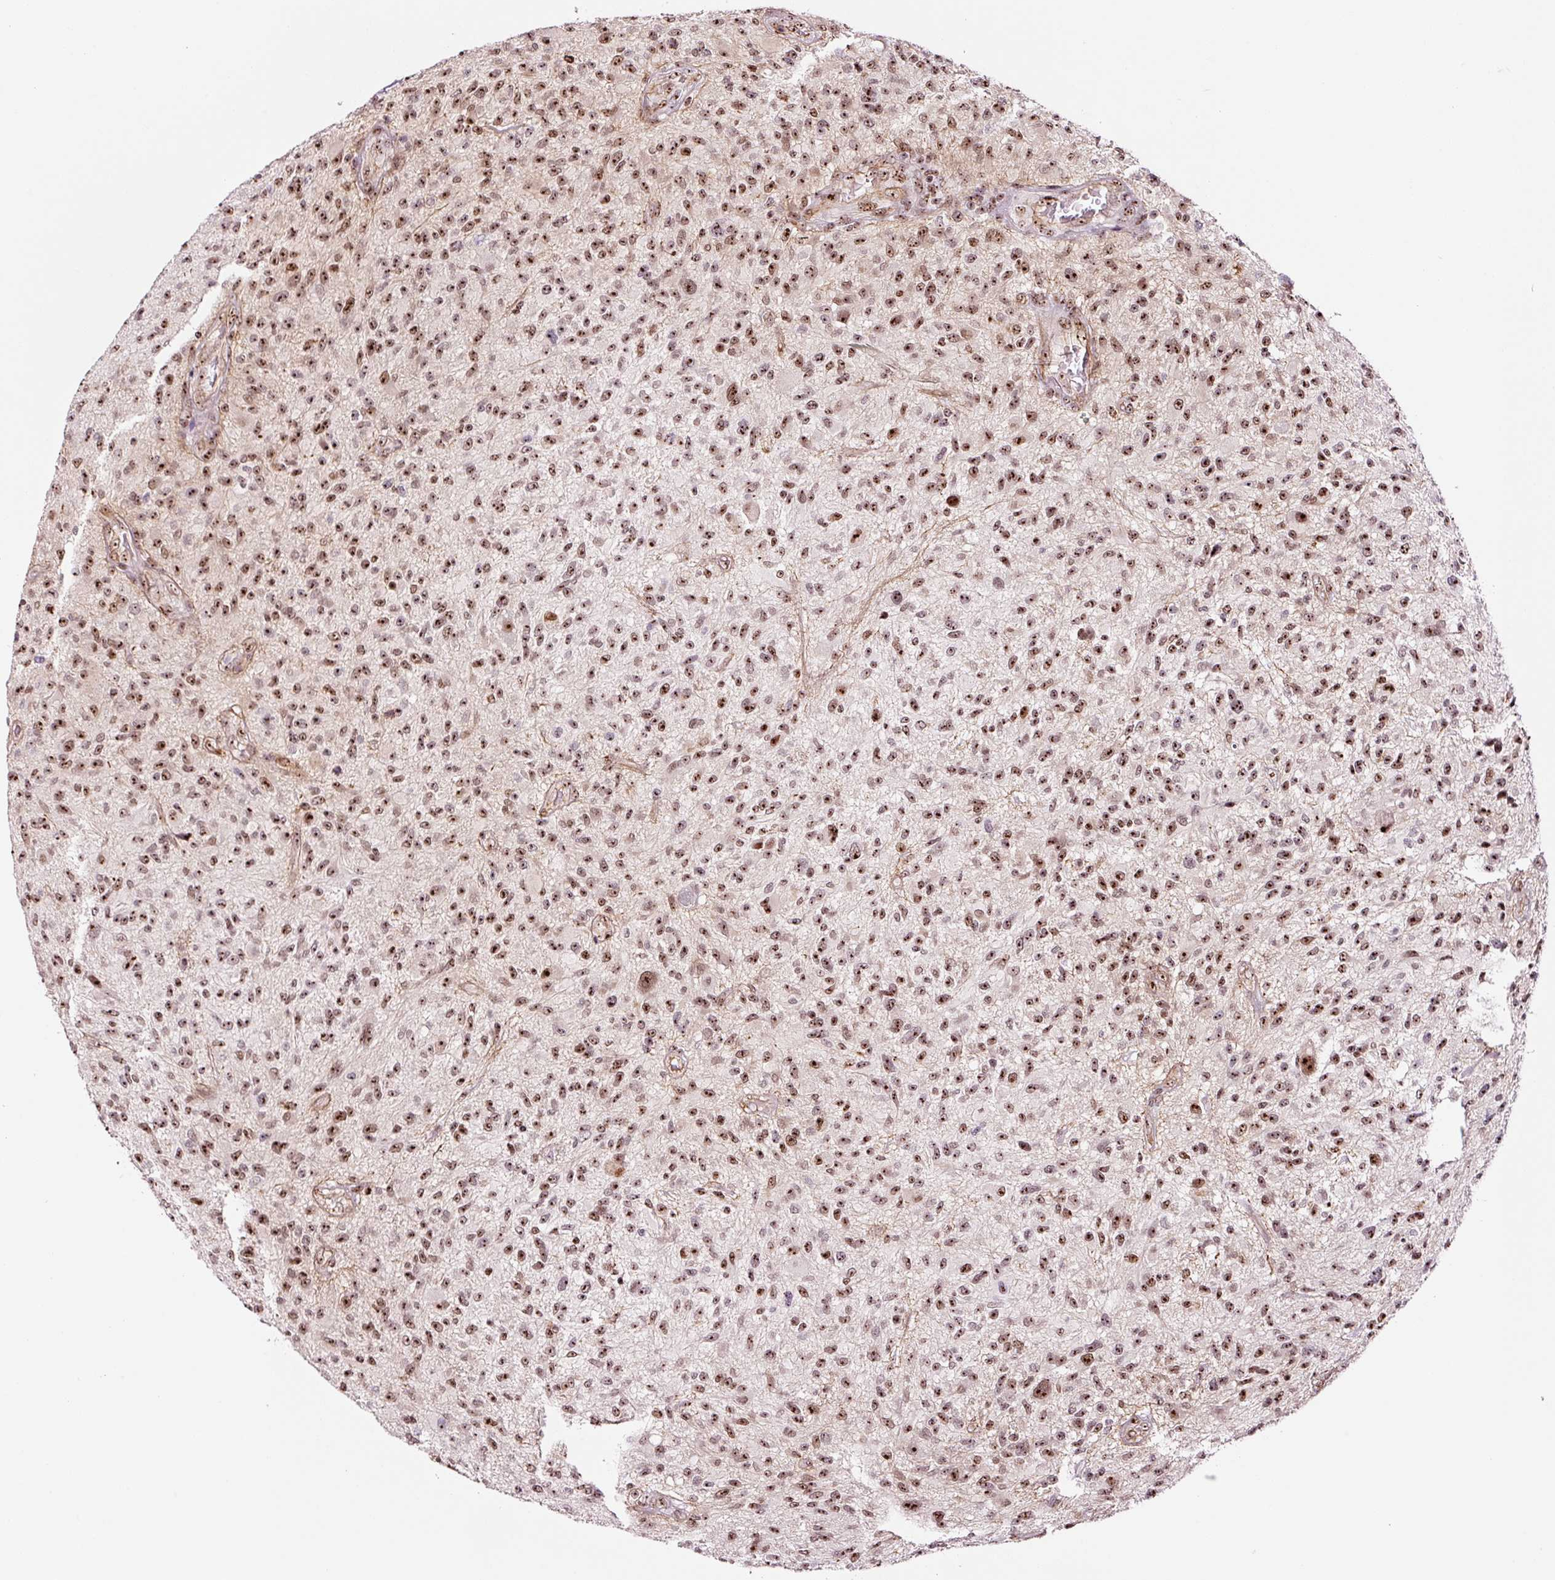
{"staining": {"intensity": "moderate", "quantity": ">75%", "location": "nuclear"}, "tissue": "glioma", "cell_type": "Tumor cells", "image_type": "cancer", "snomed": [{"axis": "morphology", "description": "Glioma, malignant, High grade"}, {"axis": "topography", "description": "Brain"}], "caption": "Tumor cells display moderate nuclear staining in about >75% of cells in glioma.", "gene": "GNL3", "patient": {"sex": "male", "age": 47}}